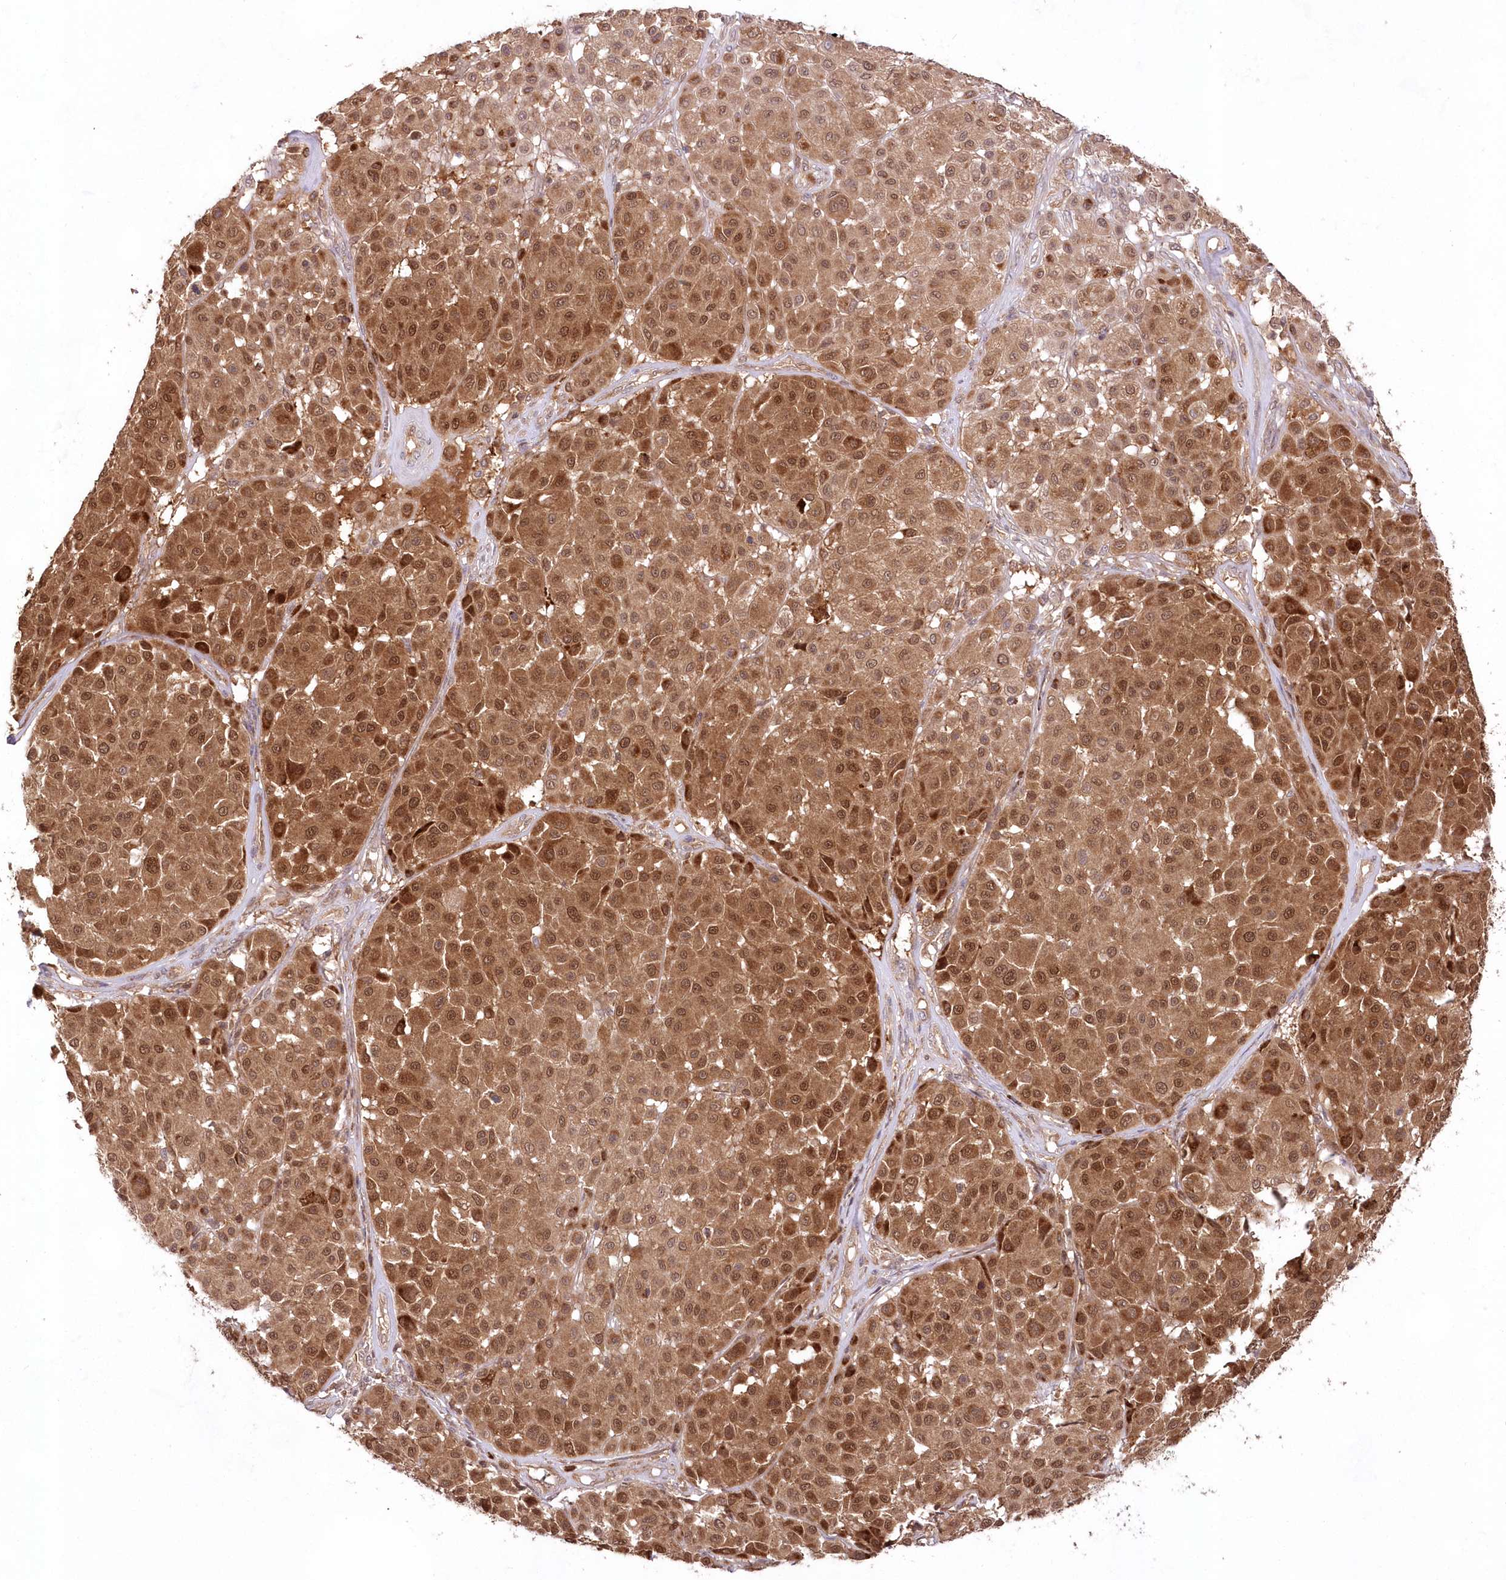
{"staining": {"intensity": "moderate", "quantity": ">75%", "location": "cytoplasmic/membranous,nuclear"}, "tissue": "melanoma", "cell_type": "Tumor cells", "image_type": "cancer", "snomed": [{"axis": "morphology", "description": "Malignant melanoma, Metastatic site"}, {"axis": "topography", "description": "Soft tissue"}], "caption": "Protein staining demonstrates moderate cytoplasmic/membranous and nuclear expression in about >75% of tumor cells in malignant melanoma (metastatic site).", "gene": "IMPA1", "patient": {"sex": "male", "age": 41}}